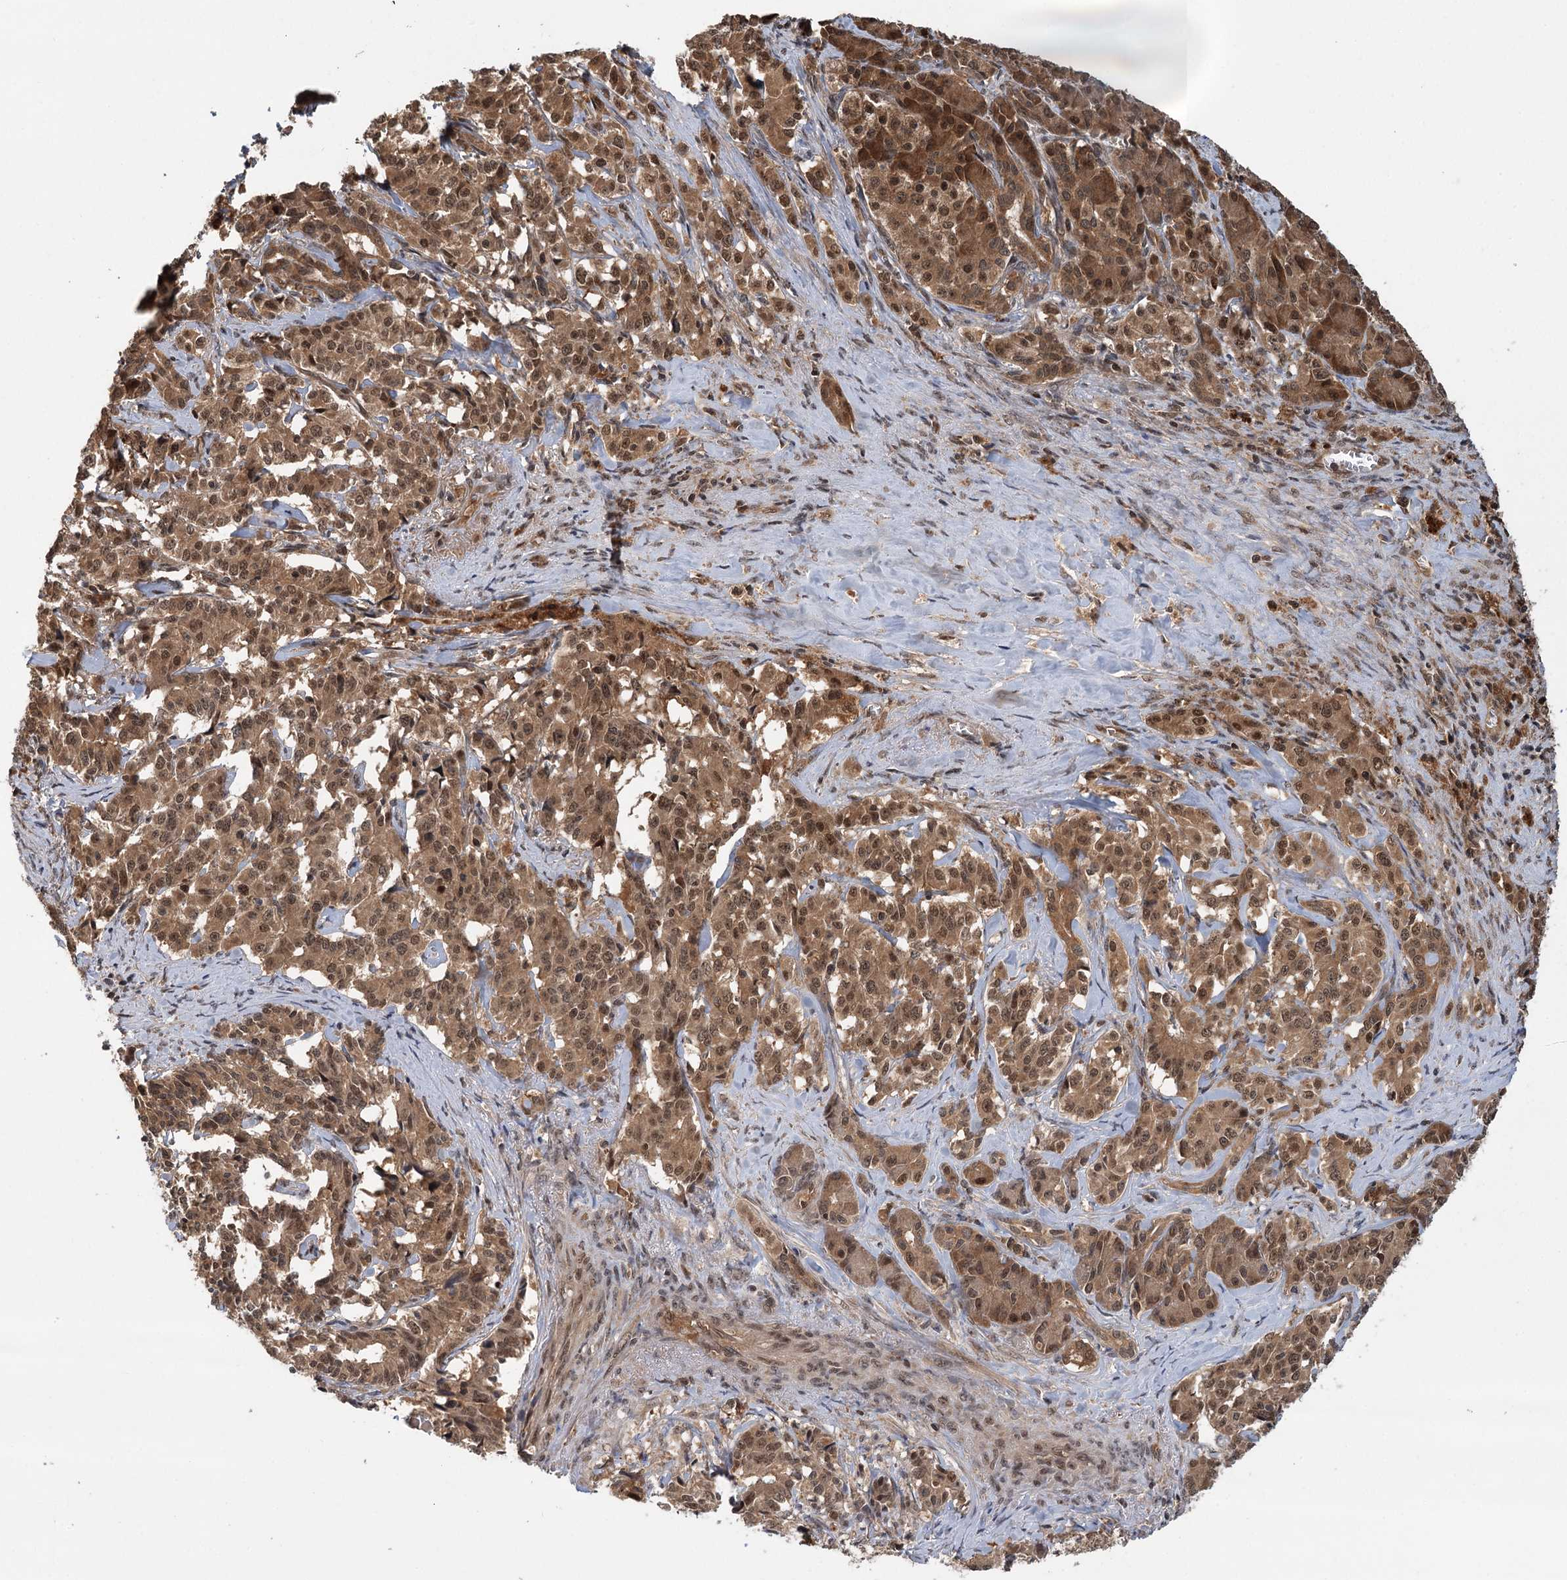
{"staining": {"intensity": "moderate", "quantity": ">75%", "location": "cytoplasmic/membranous,nuclear"}, "tissue": "pancreatic cancer", "cell_type": "Tumor cells", "image_type": "cancer", "snomed": [{"axis": "morphology", "description": "Adenocarcinoma, NOS"}, {"axis": "topography", "description": "Pancreas"}], "caption": "About >75% of tumor cells in pancreatic cancer (adenocarcinoma) exhibit moderate cytoplasmic/membranous and nuclear protein expression as visualized by brown immunohistochemical staining.", "gene": "N6AMT1", "patient": {"sex": "female", "age": 74}}